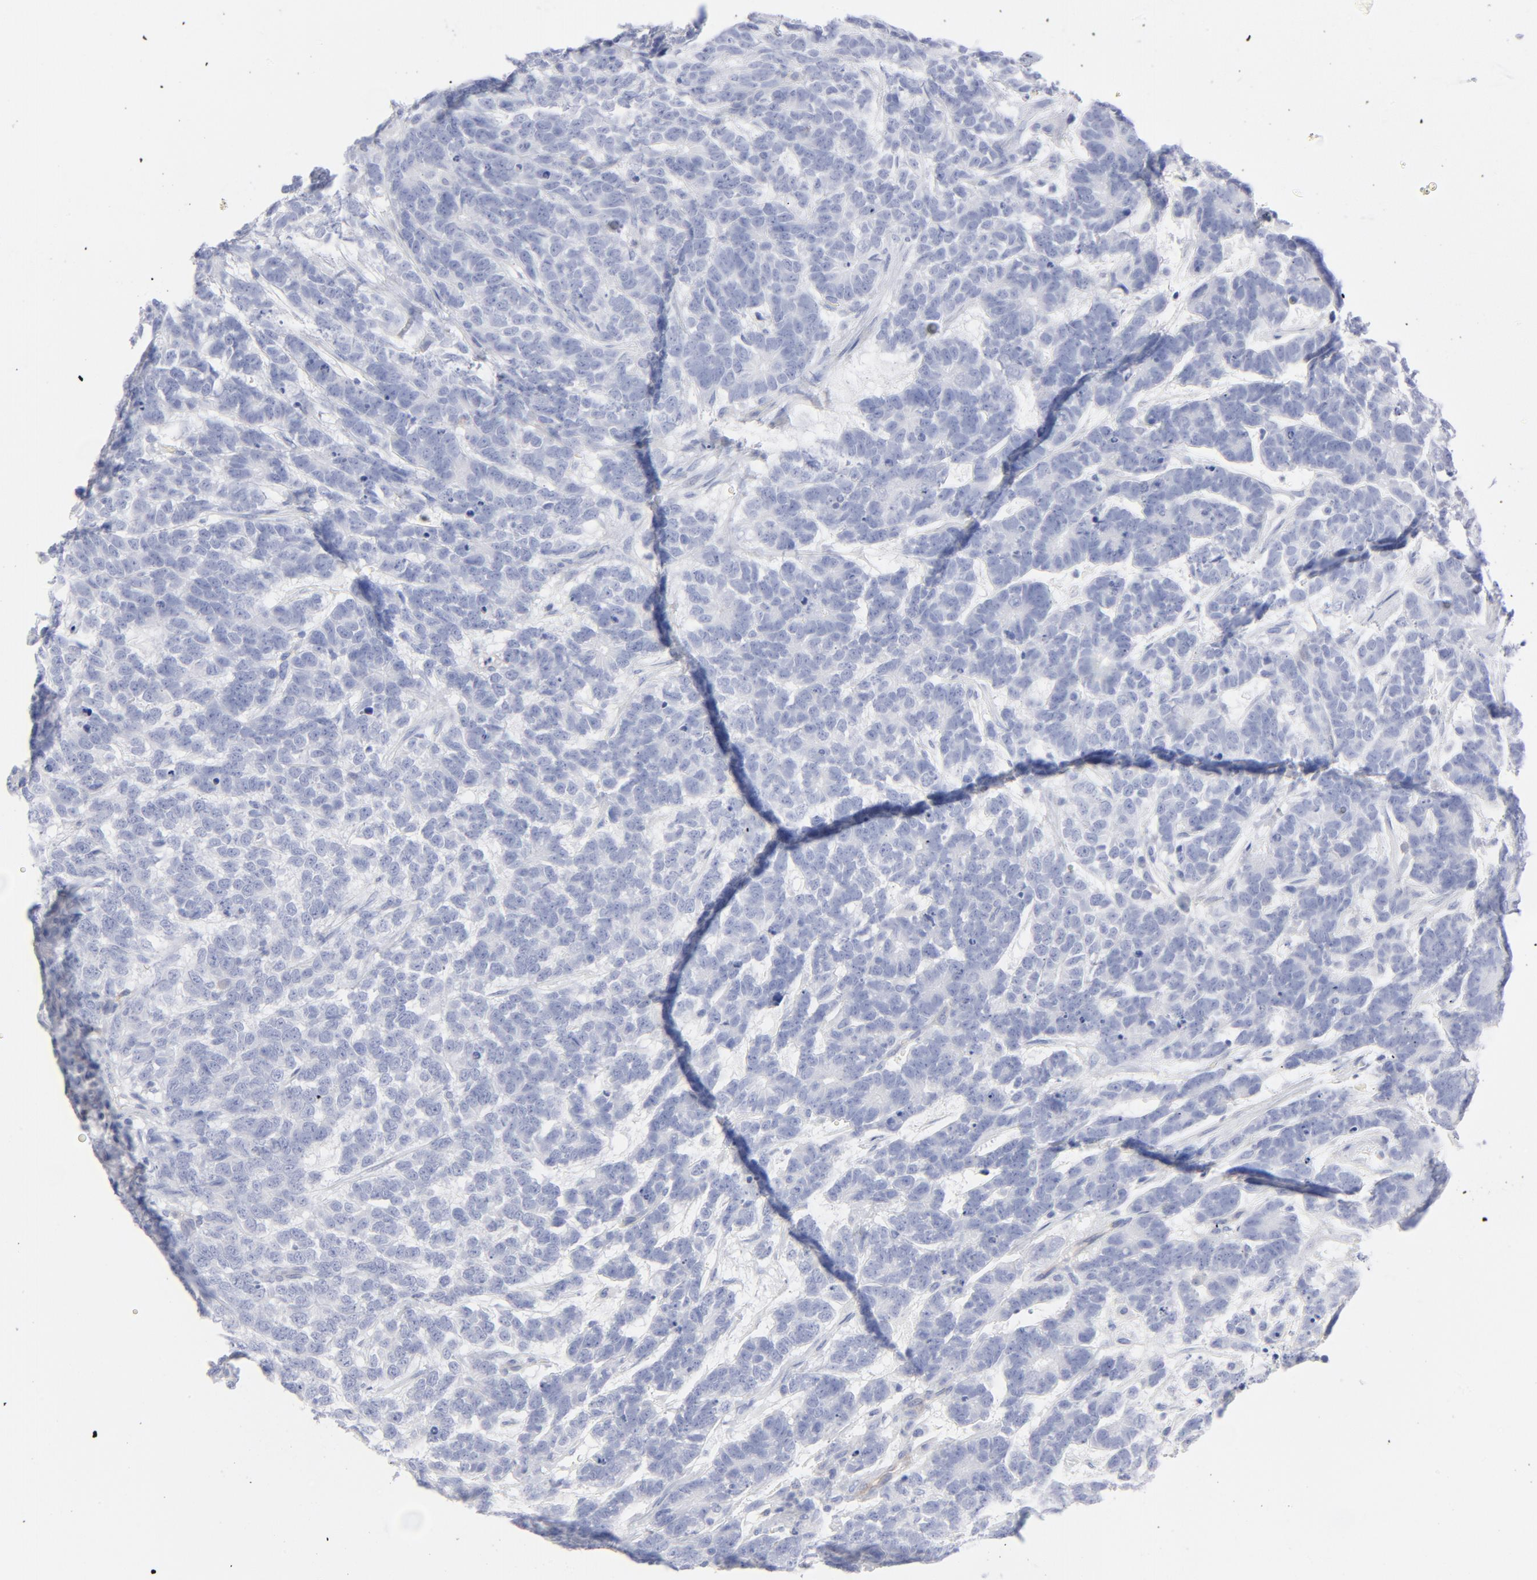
{"staining": {"intensity": "negative", "quantity": "none", "location": "none"}, "tissue": "testis cancer", "cell_type": "Tumor cells", "image_type": "cancer", "snomed": [{"axis": "morphology", "description": "Carcinoma, Embryonal, NOS"}, {"axis": "topography", "description": "Testis"}], "caption": "Tumor cells show no significant protein positivity in testis cancer.", "gene": "P2RY8", "patient": {"sex": "male", "age": 26}}